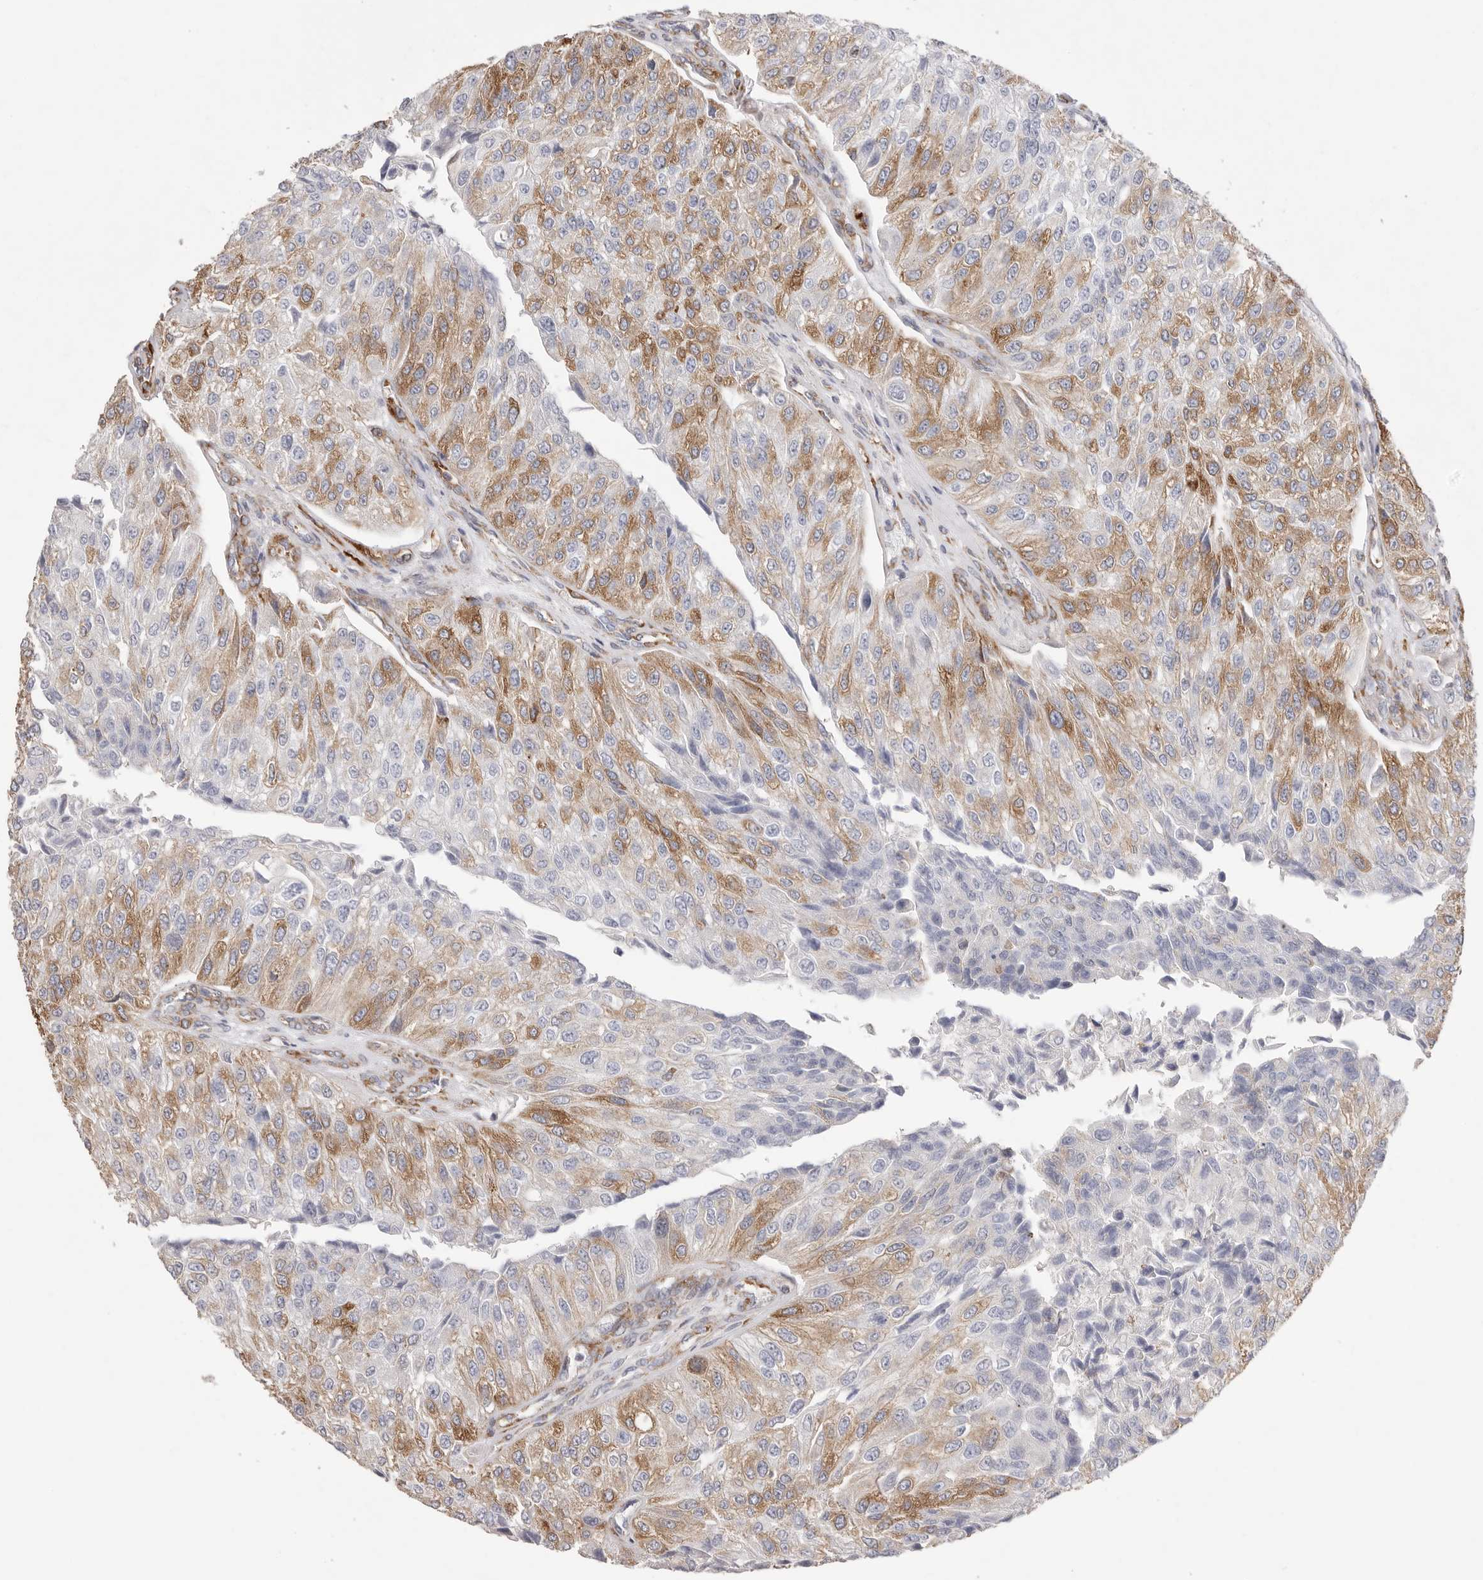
{"staining": {"intensity": "moderate", "quantity": "25%-75%", "location": "cytoplasmic/membranous"}, "tissue": "urothelial cancer", "cell_type": "Tumor cells", "image_type": "cancer", "snomed": [{"axis": "morphology", "description": "Urothelial carcinoma, High grade"}, {"axis": "topography", "description": "Kidney"}, {"axis": "topography", "description": "Urinary bladder"}], "caption": "High-grade urothelial carcinoma was stained to show a protein in brown. There is medium levels of moderate cytoplasmic/membranous positivity in approximately 25%-75% of tumor cells.", "gene": "SERBP1", "patient": {"sex": "male", "age": 77}}